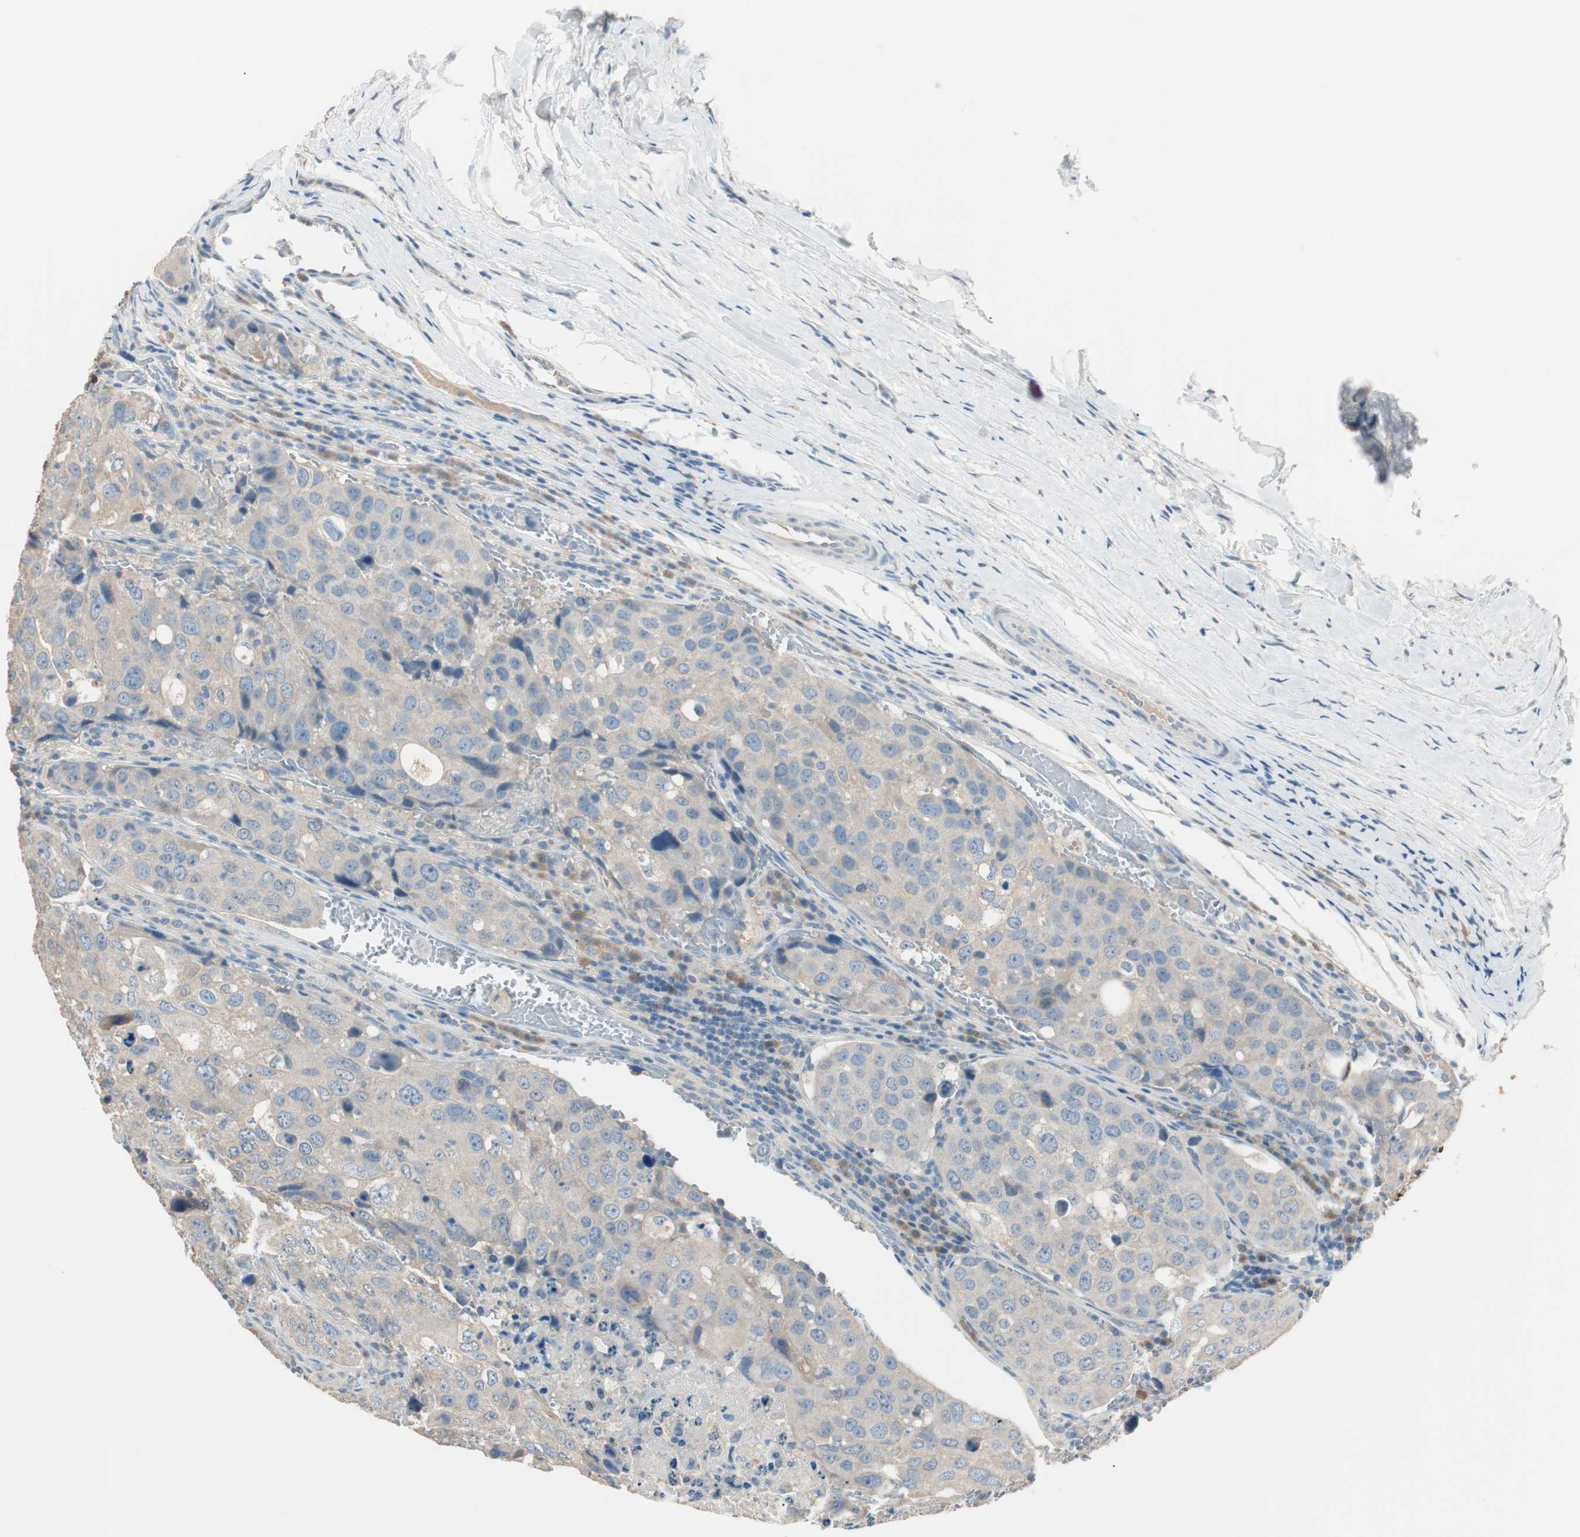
{"staining": {"intensity": "weak", "quantity": "25%-75%", "location": "cytoplasmic/membranous"}, "tissue": "urothelial cancer", "cell_type": "Tumor cells", "image_type": "cancer", "snomed": [{"axis": "morphology", "description": "Urothelial carcinoma, High grade"}, {"axis": "topography", "description": "Lymph node"}, {"axis": "topography", "description": "Urinary bladder"}], "caption": "High-grade urothelial carcinoma was stained to show a protein in brown. There is low levels of weak cytoplasmic/membranous expression in about 25%-75% of tumor cells.", "gene": "KHK", "patient": {"sex": "male", "age": 51}}